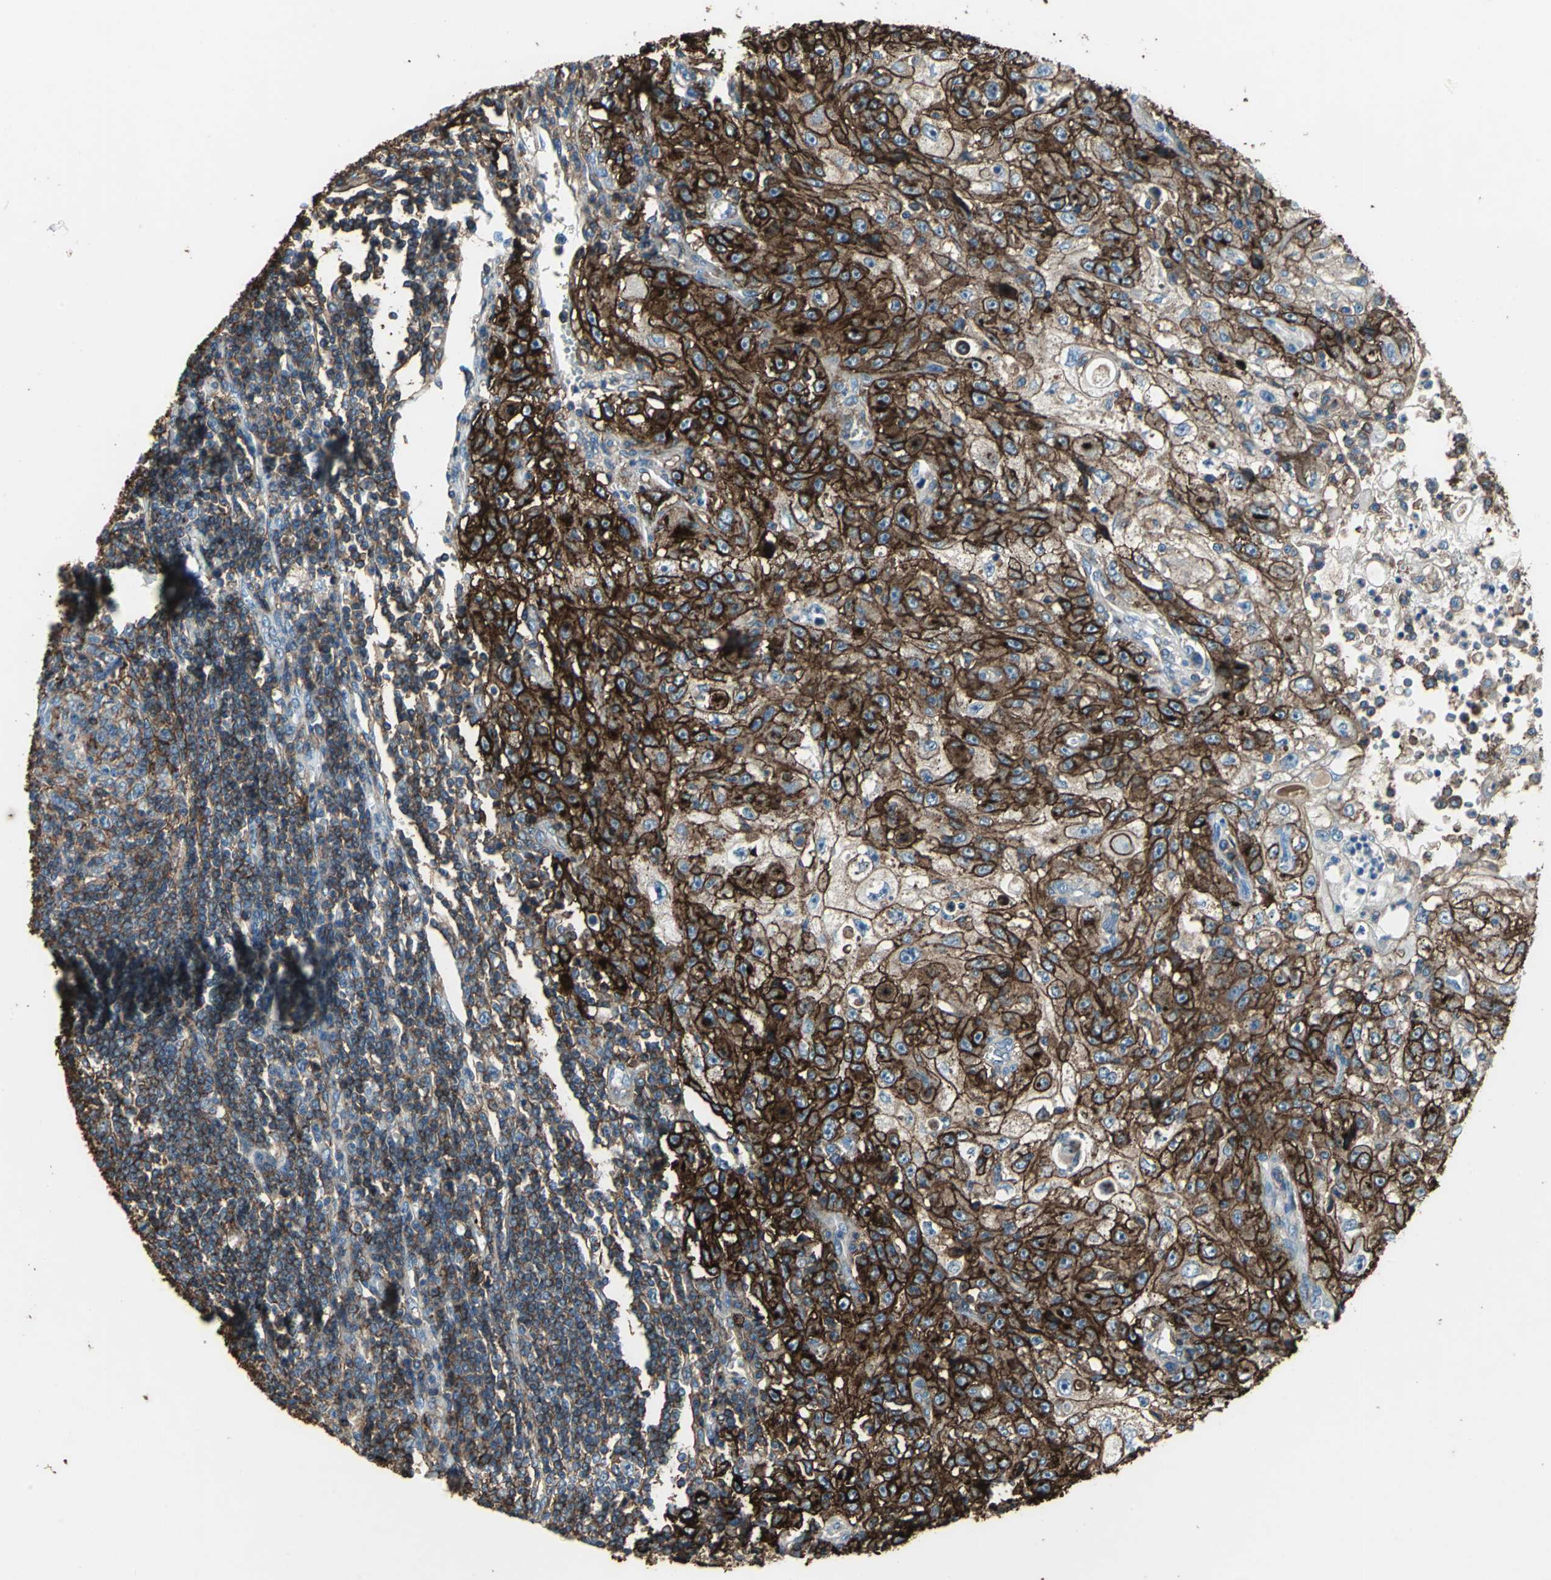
{"staining": {"intensity": "strong", "quantity": "25%-75%", "location": "cytoplasmic/membranous"}, "tissue": "skin cancer", "cell_type": "Tumor cells", "image_type": "cancer", "snomed": [{"axis": "morphology", "description": "Squamous cell carcinoma, NOS"}, {"axis": "topography", "description": "Skin"}], "caption": "There is high levels of strong cytoplasmic/membranous positivity in tumor cells of skin cancer (squamous cell carcinoma), as demonstrated by immunohistochemical staining (brown color).", "gene": "CD44", "patient": {"sex": "male", "age": 75}}